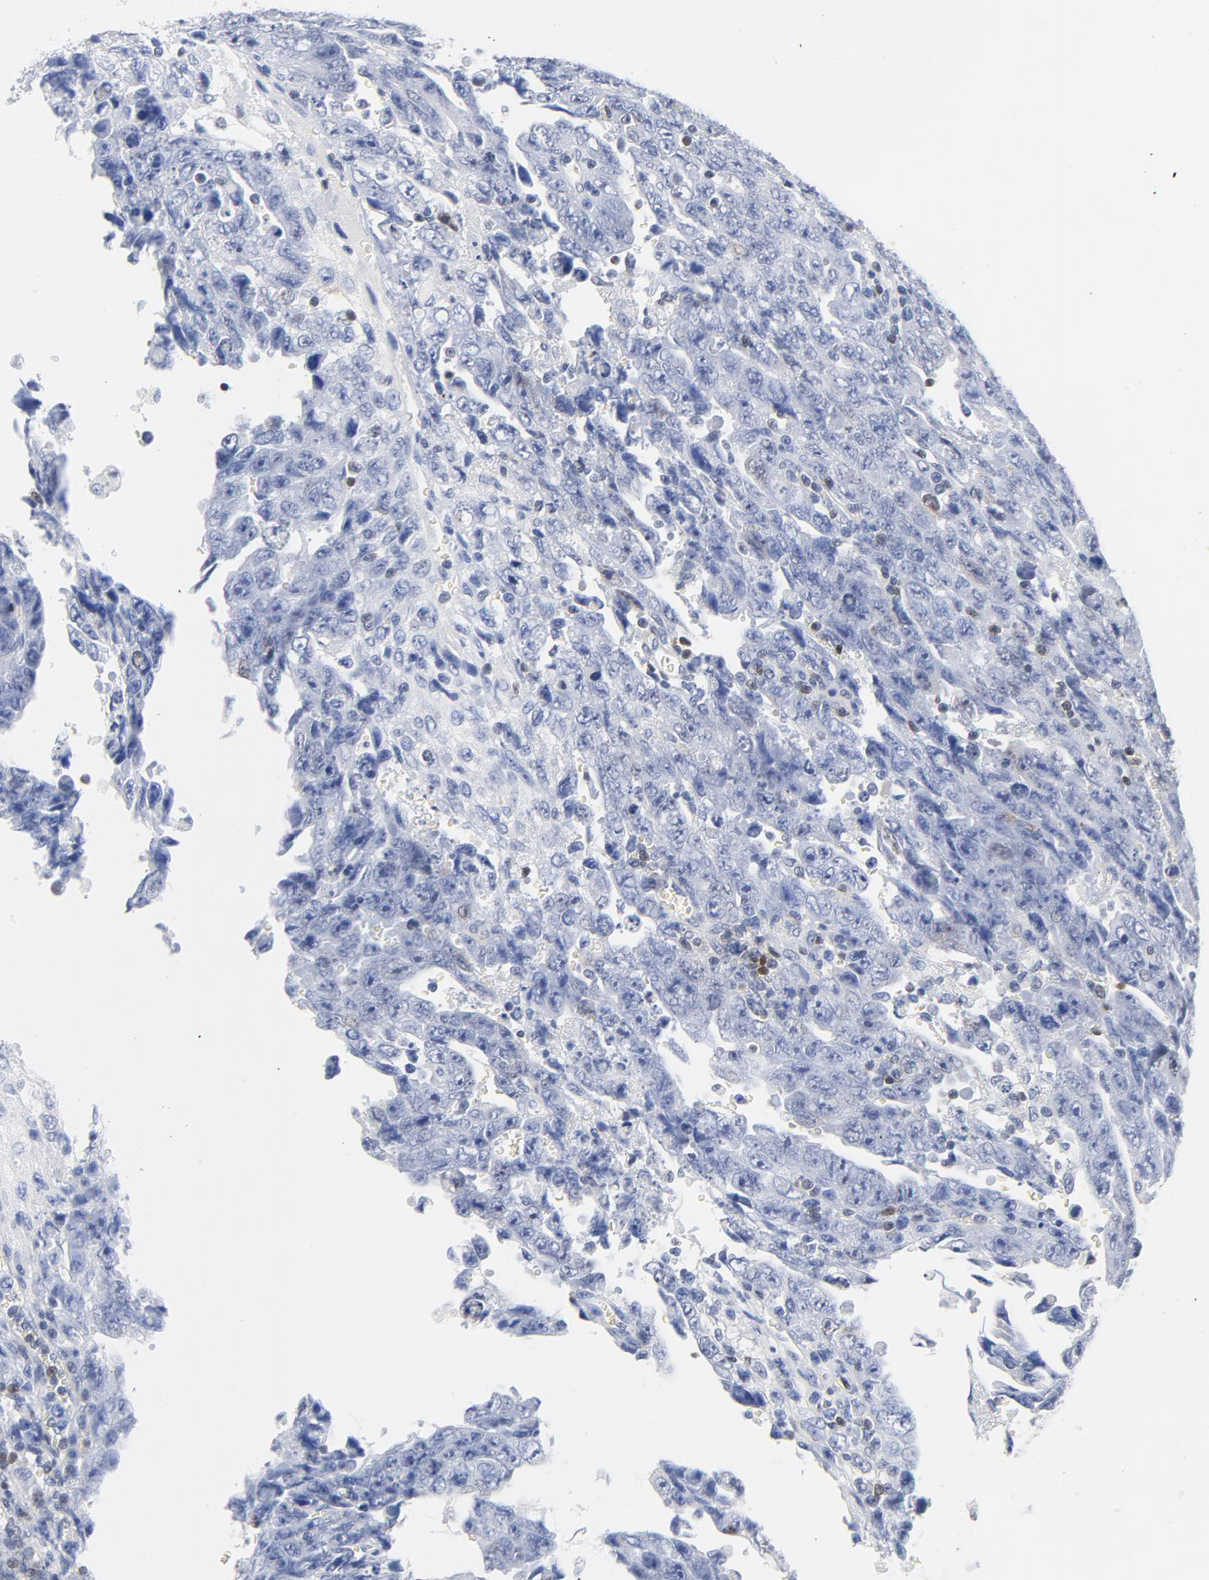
{"staining": {"intensity": "negative", "quantity": "none", "location": "none"}, "tissue": "testis cancer", "cell_type": "Tumor cells", "image_type": "cancer", "snomed": [{"axis": "morphology", "description": "Carcinoma, Embryonal, NOS"}, {"axis": "topography", "description": "Testis"}], "caption": "Human testis embryonal carcinoma stained for a protein using IHC exhibits no expression in tumor cells.", "gene": "CDKN1B", "patient": {"sex": "male", "age": 28}}